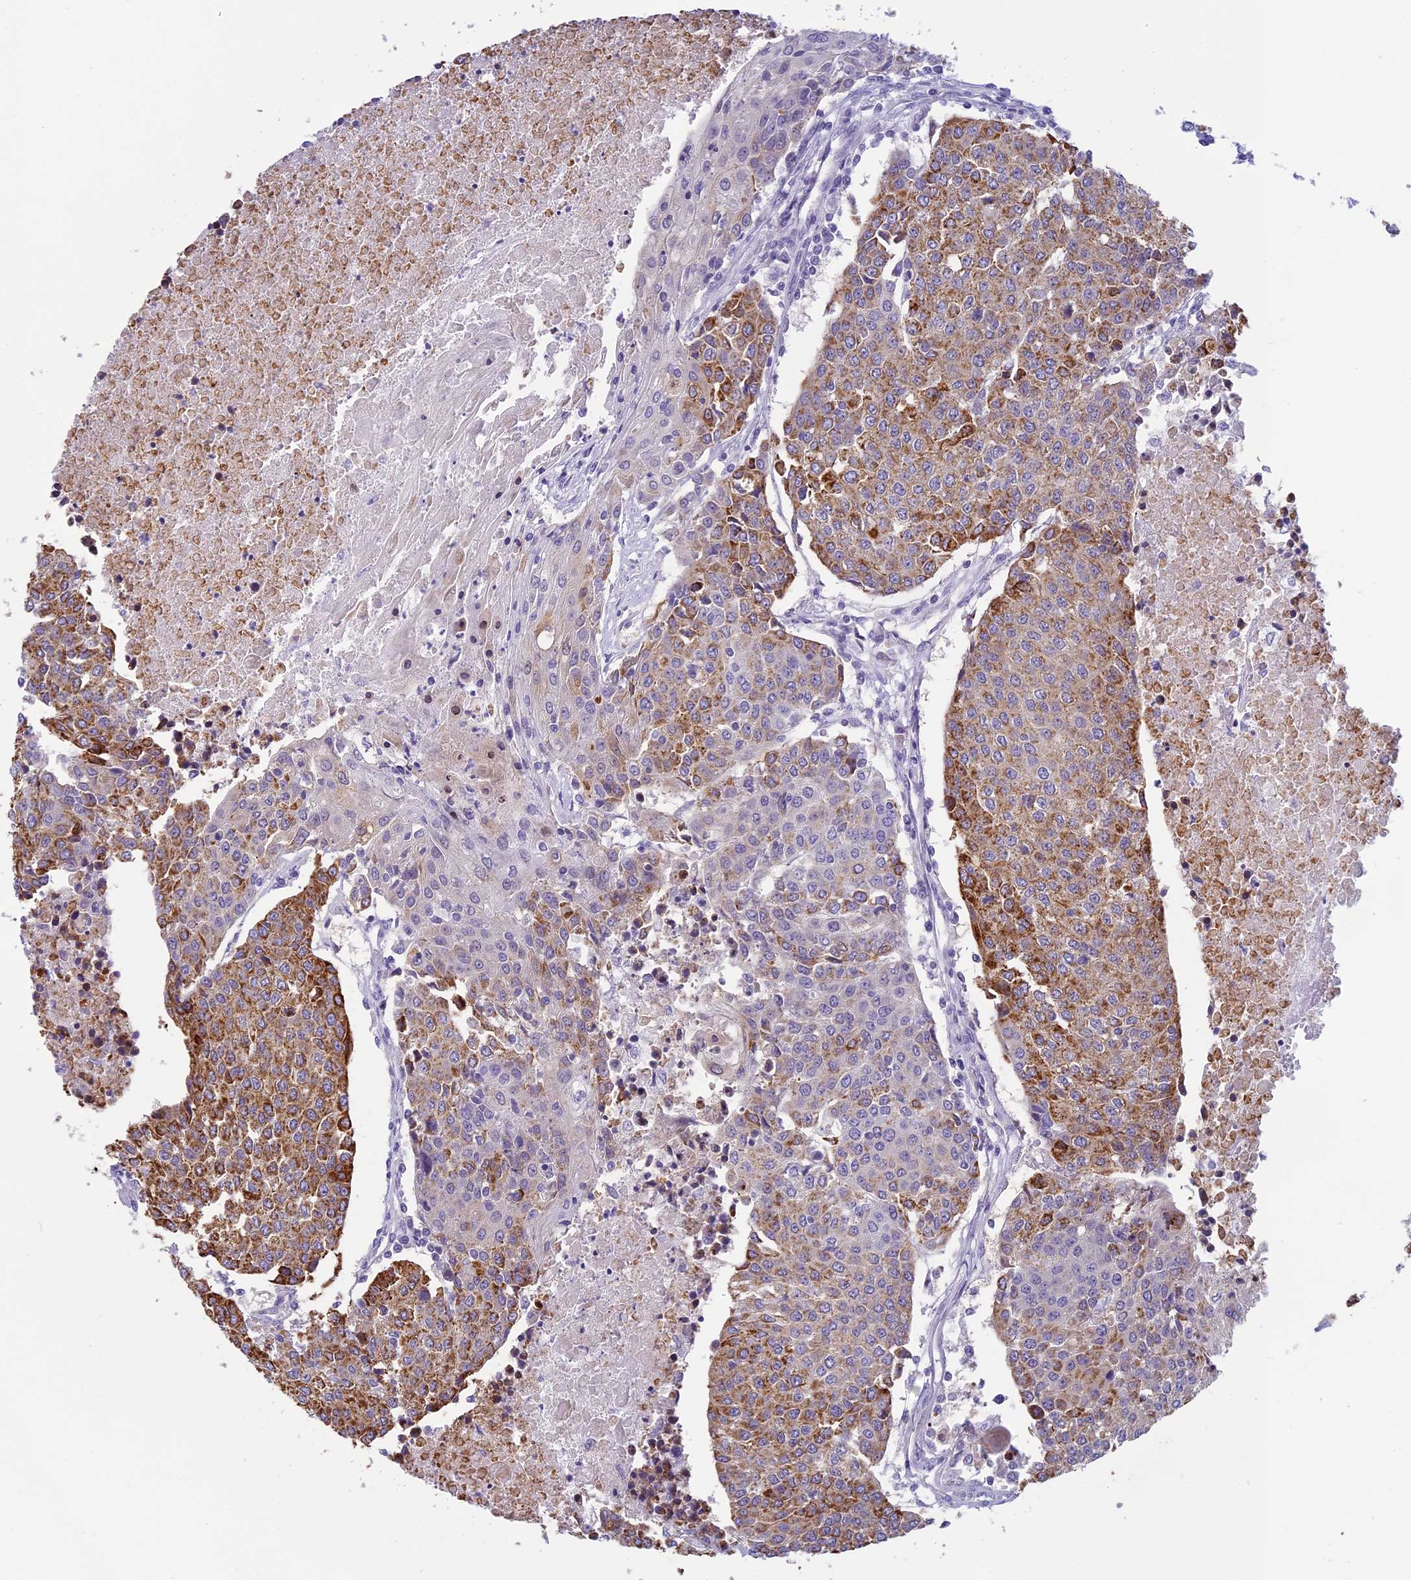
{"staining": {"intensity": "moderate", "quantity": "25%-75%", "location": "cytoplasmic/membranous"}, "tissue": "urothelial cancer", "cell_type": "Tumor cells", "image_type": "cancer", "snomed": [{"axis": "morphology", "description": "Urothelial carcinoma, High grade"}, {"axis": "topography", "description": "Urinary bladder"}], "caption": "Moderate cytoplasmic/membranous protein expression is present in about 25%-75% of tumor cells in urothelial carcinoma (high-grade).", "gene": "ARHGEF37", "patient": {"sex": "female", "age": 85}}